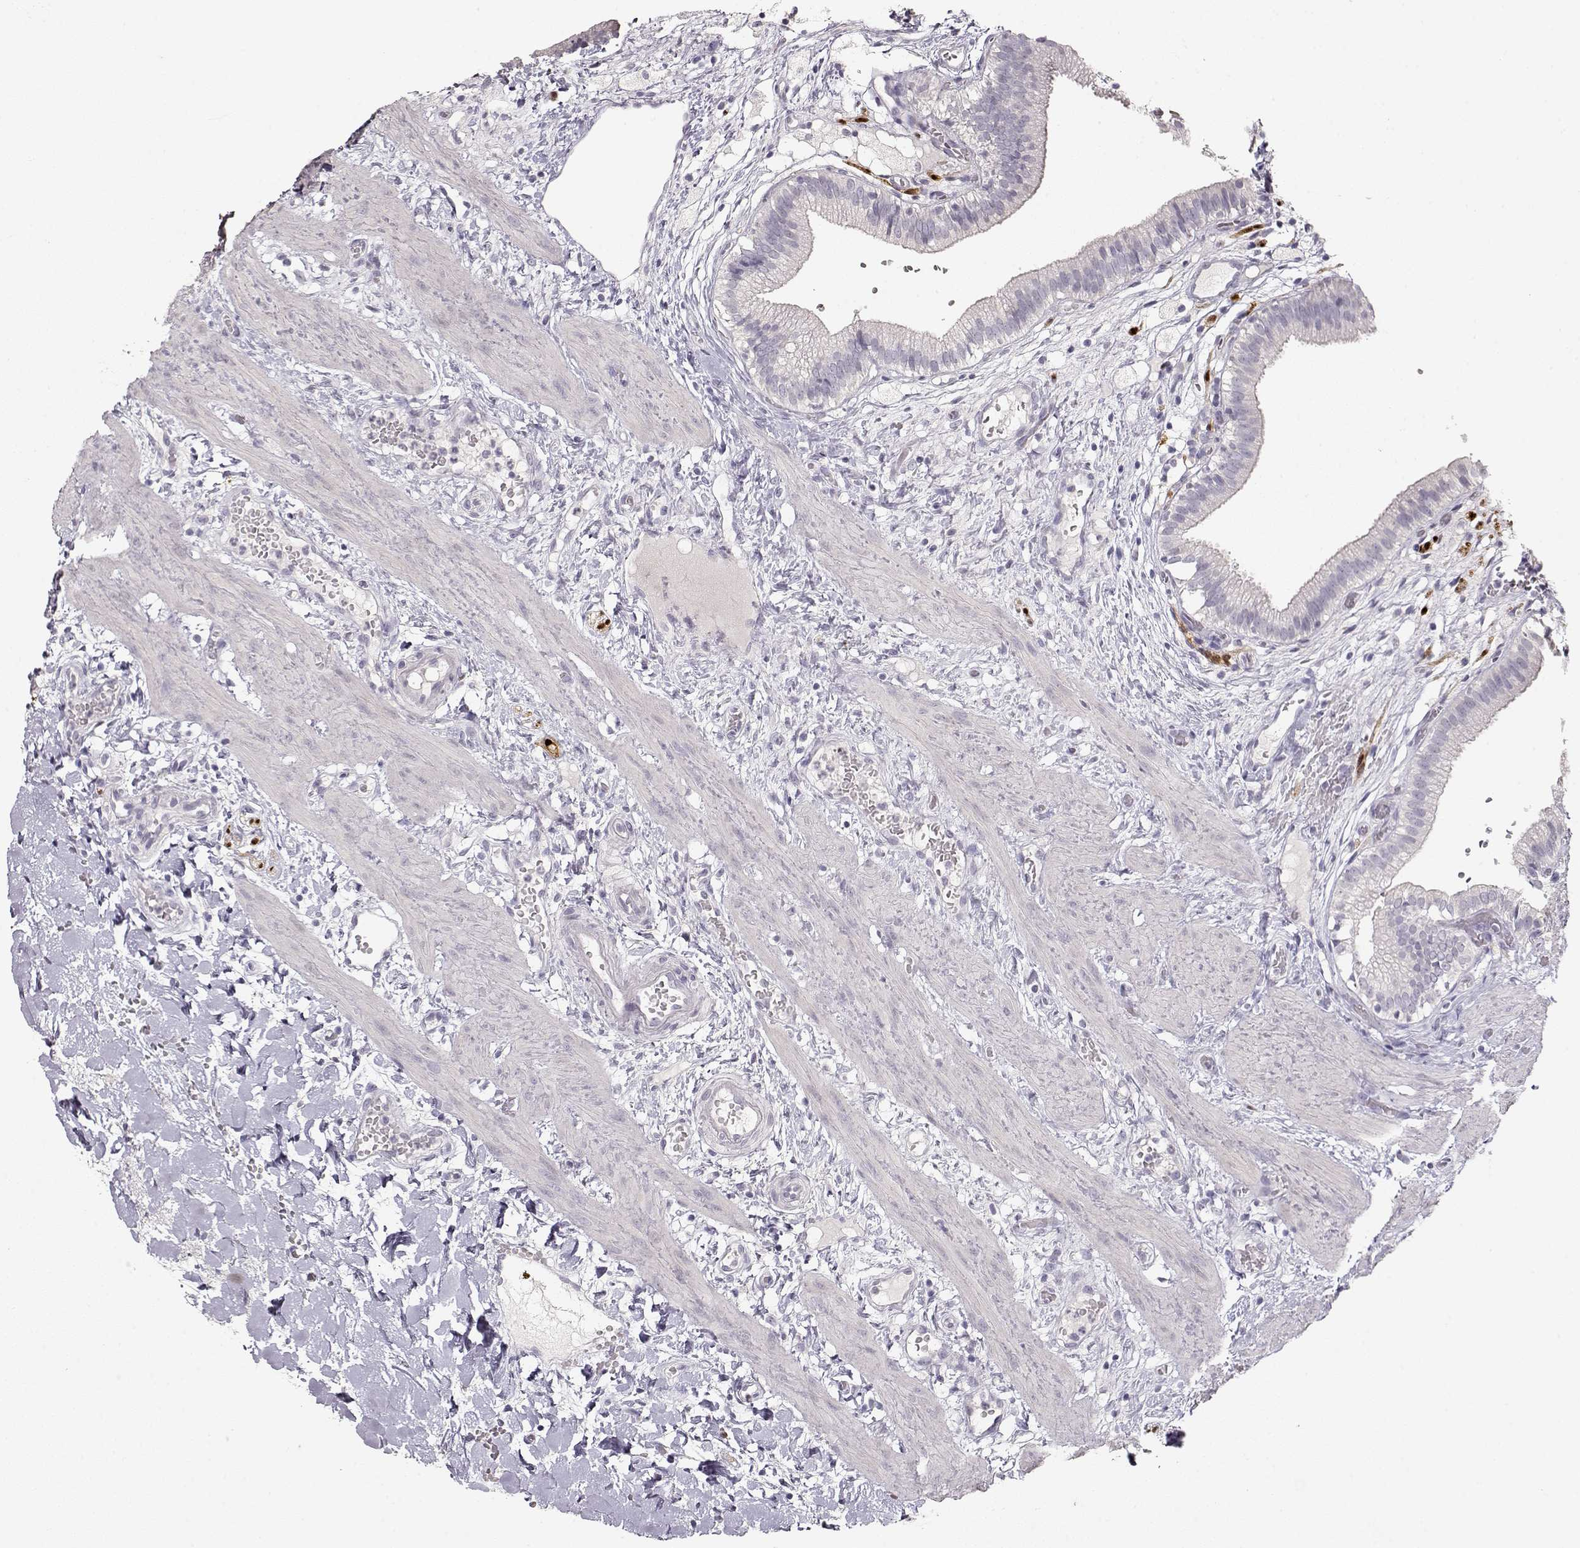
{"staining": {"intensity": "negative", "quantity": "none", "location": "none"}, "tissue": "gallbladder", "cell_type": "Glandular cells", "image_type": "normal", "snomed": [{"axis": "morphology", "description": "Normal tissue, NOS"}, {"axis": "topography", "description": "Gallbladder"}], "caption": "This is an IHC image of benign gallbladder. There is no positivity in glandular cells.", "gene": "S100B", "patient": {"sex": "female", "age": 24}}